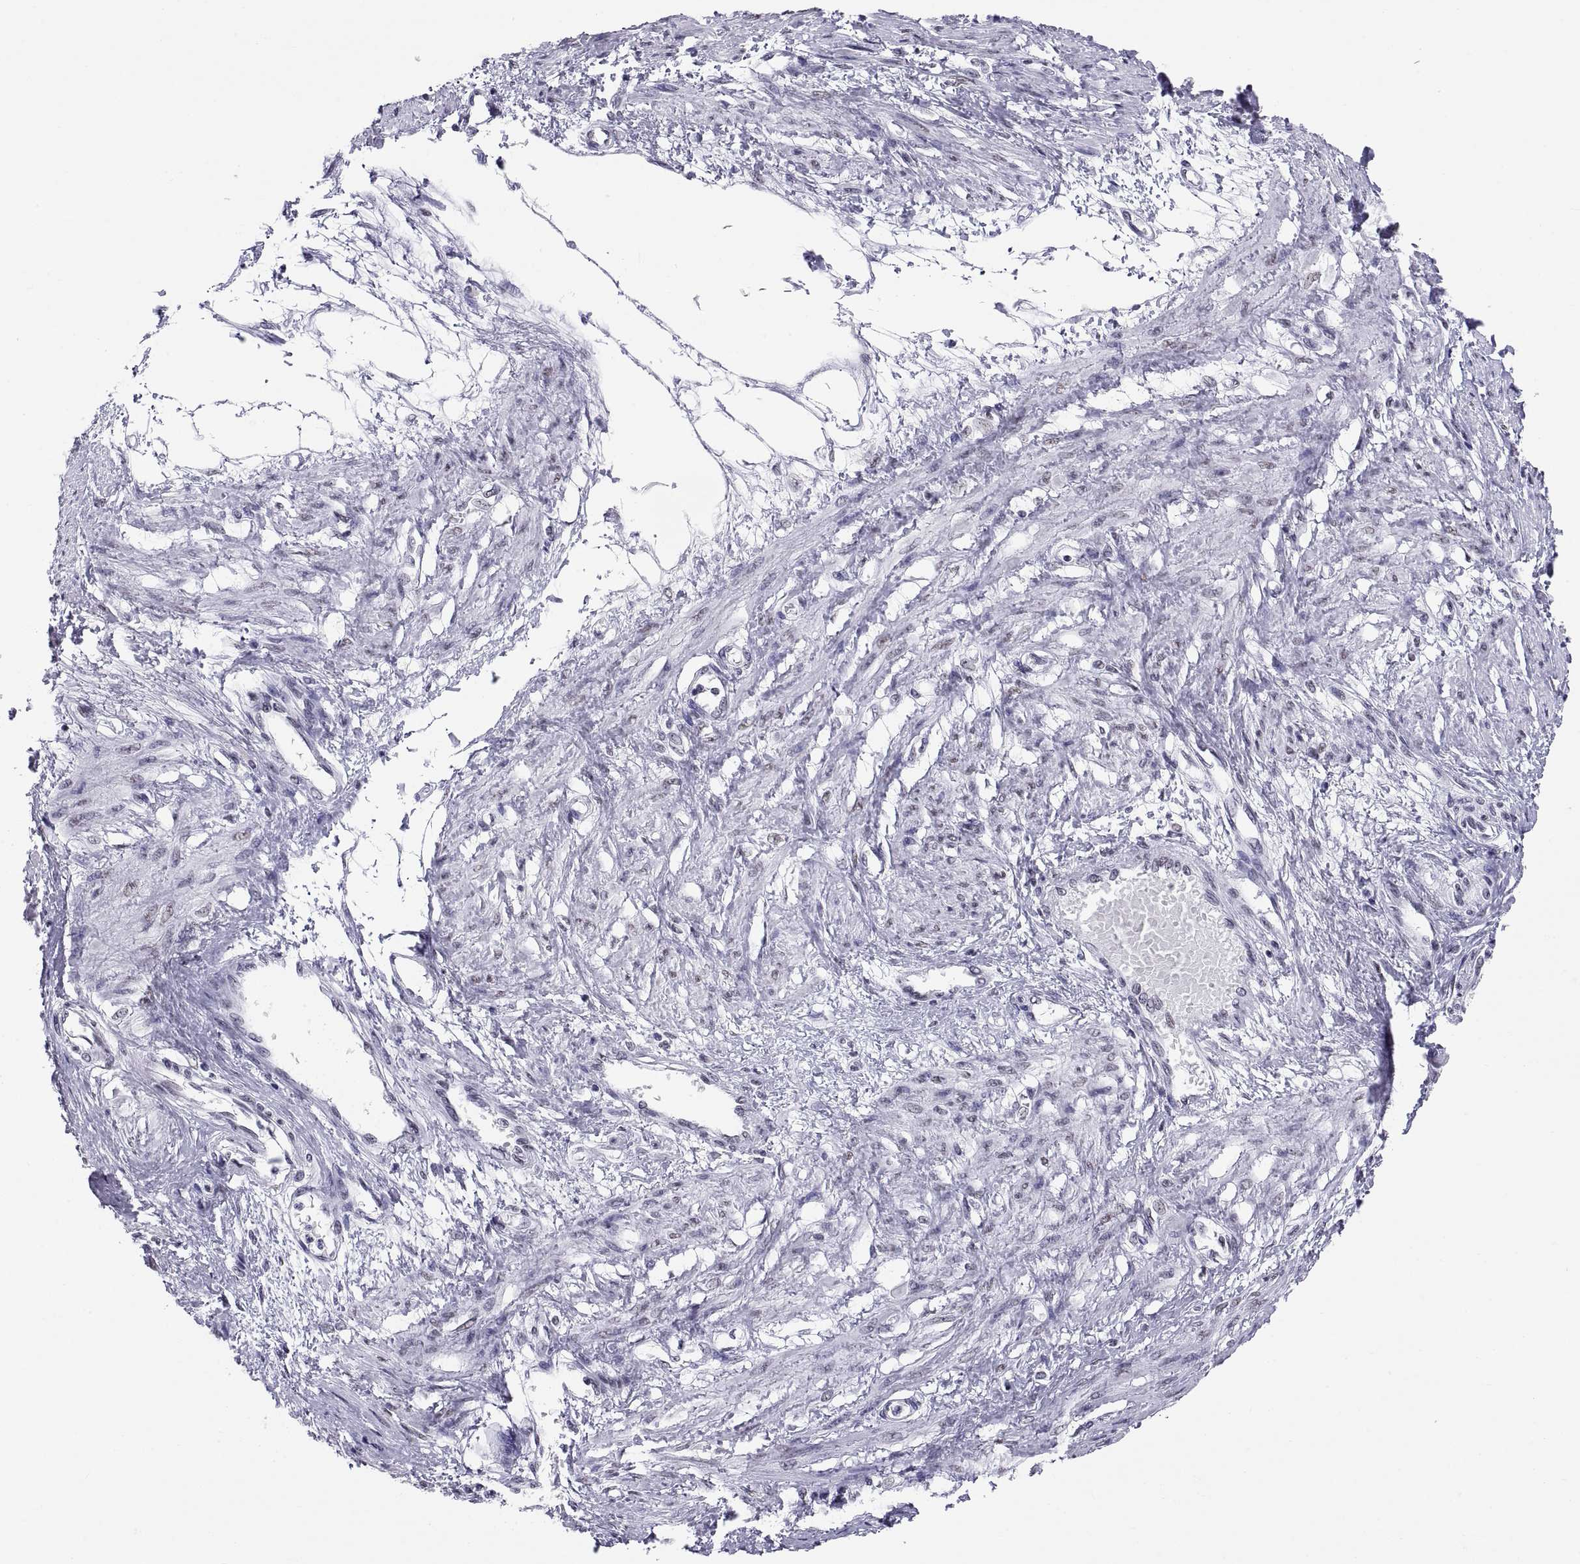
{"staining": {"intensity": "negative", "quantity": "none", "location": "none"}, "tissue": "smooth muscle", "cell_type": "Smooth muscle cells", "image_type": "normal", "snomed": [{"axis": "morphology", "description": "Normal tissue, NOS"}, {"axis": "topography", "description": "Smooth muscle"}, {"axis": "topography", "description": "Uterus"}], "caption": "High power microscopy image of an IHC image of unremarkable smooth muscle, revealing no significant staining in smooth muscle cells.", "gene": "NEUROD6", "patient": {"sex": "female", "age": 39}}